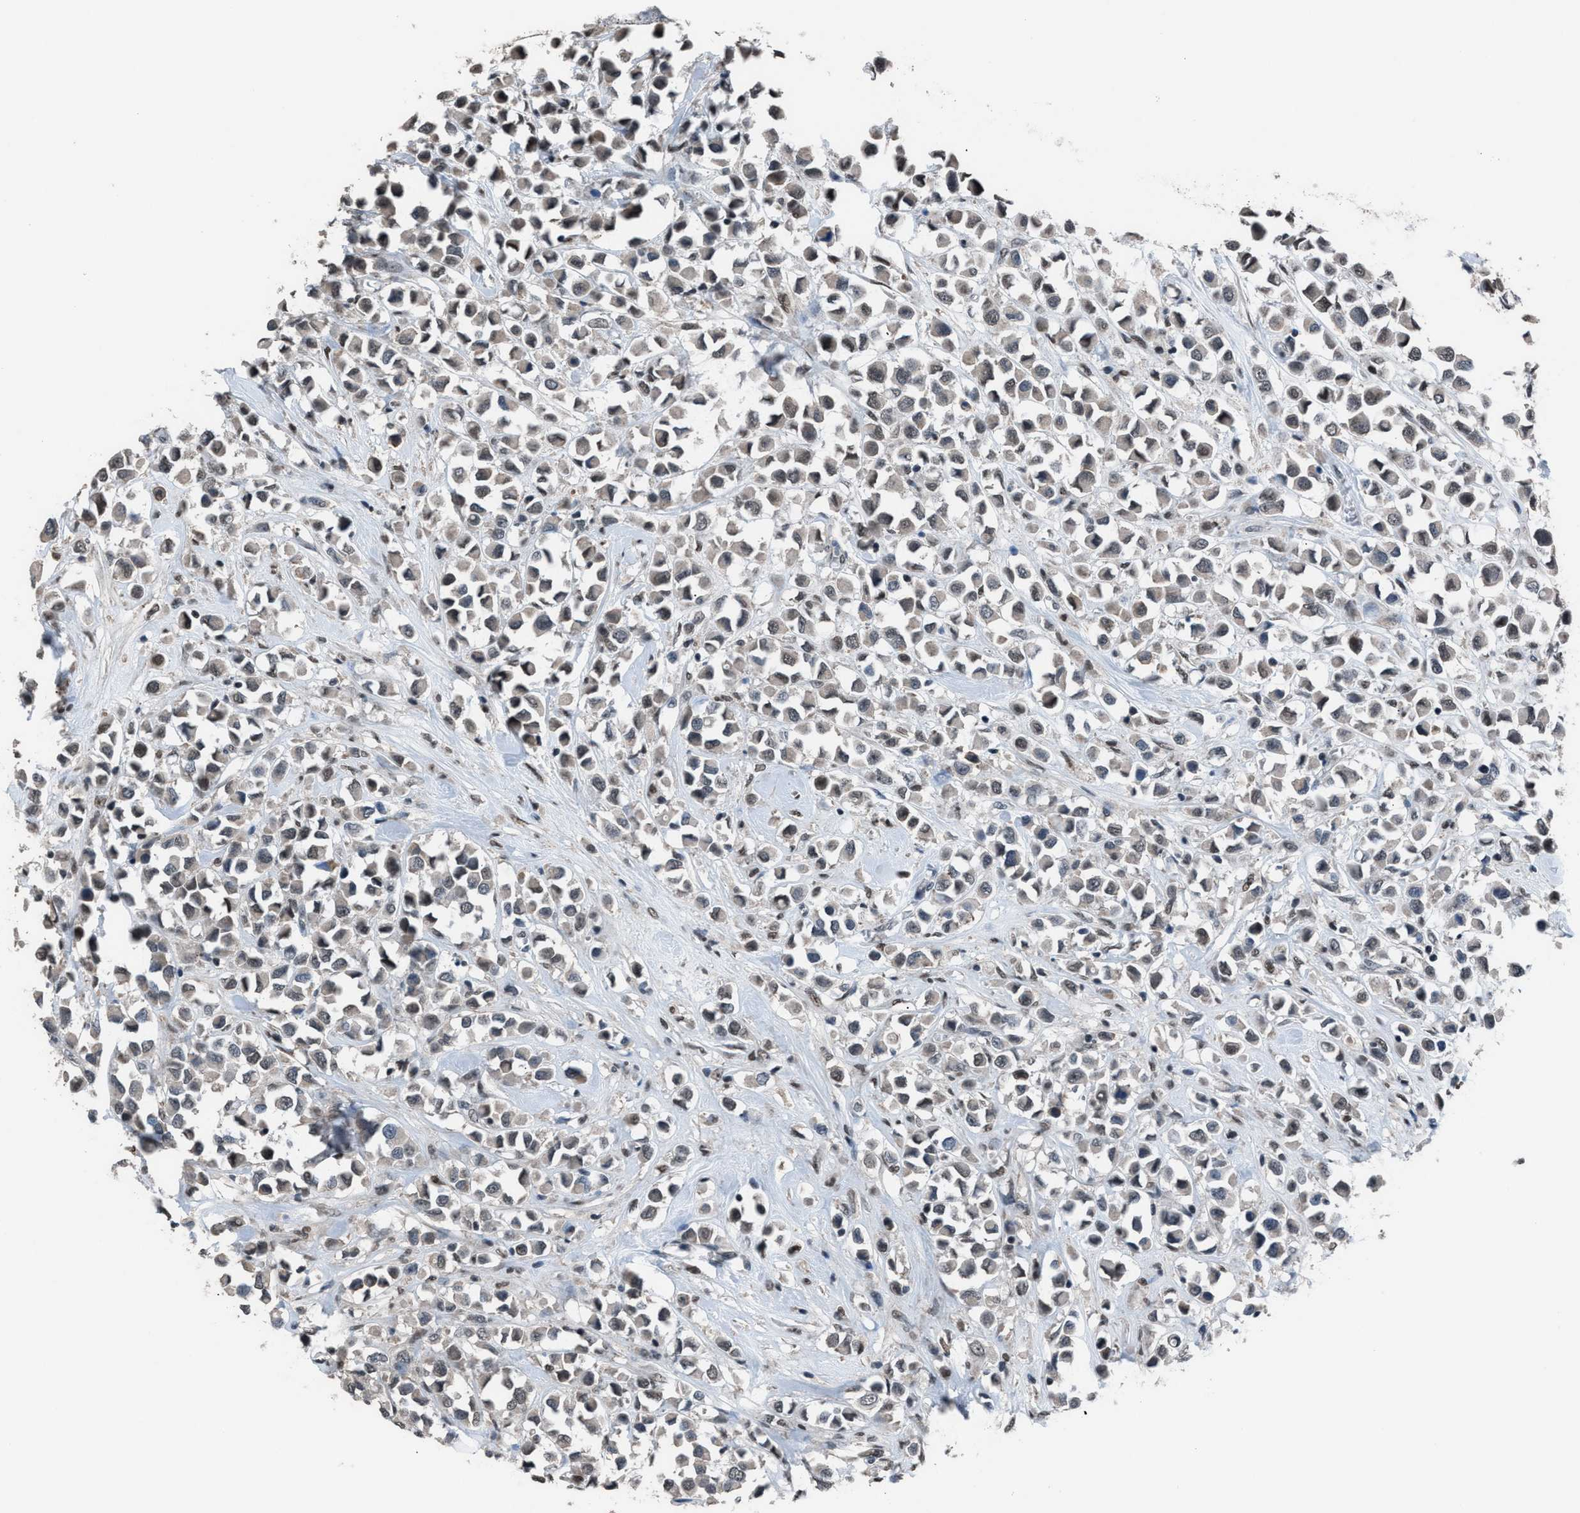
{"staining": {"intensity": "weak", "quantity": "25%-75%", "location": "cytoplasmic/membranous,nuclear"}, "tissue": "breast cancer", "cell_type": "Tumor cells", "image_type": "cancer", "snomed": [{"axis": "morphology", "description": "Duct carcinoma"}, {"axis": "topography", "description": "Breast"}], "caption": "This is a photomicrograph of IHC staining of intraductal carcinoma (breast), which shows weak expression in the cytoplasmic/membranous and nuclear of tumor cells.", "gene": "ZNF276", "patient": {"sex": "female", "age": 61}}